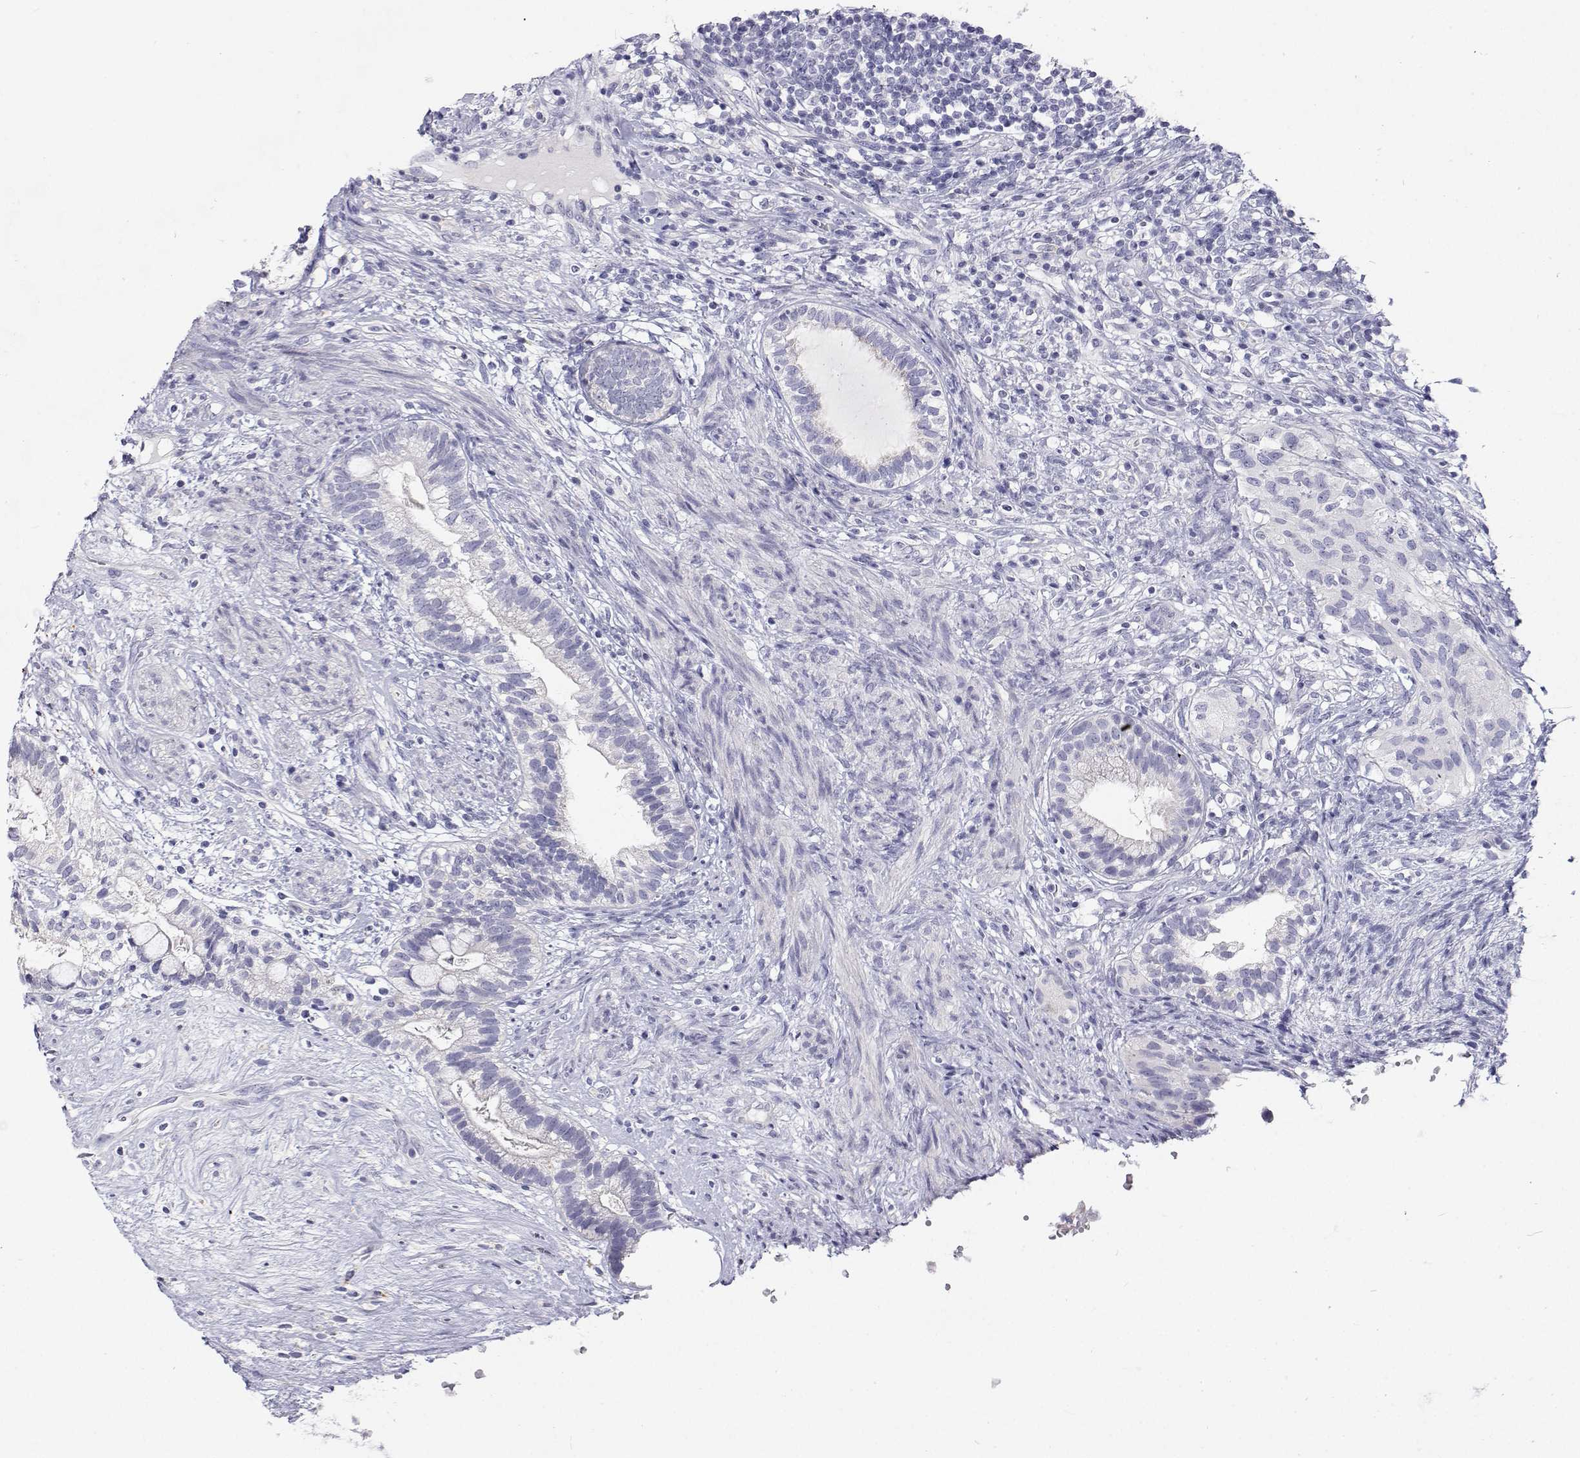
{"staining": {"intensity": "negative", "quantity": "none", "location": "none"}, "tissue": "testis cancer", "cell_type": "Tumor cells", "image_type": "cancer", "snomed": [{"axis": "morphology", "description": "Seminoma, NOS"}, {"axis": "morphology", "description": "Carcinoma, Embryonal, NOS"}, {"axis": "topography", "description": "Testis"}], "caption": "Immunohistochemical staining of embryonal carcinoma (testis) reveals no significant staining in tumor cells.", "gene": "NCR2", "patient": {"sex": "male", "age": 41}}